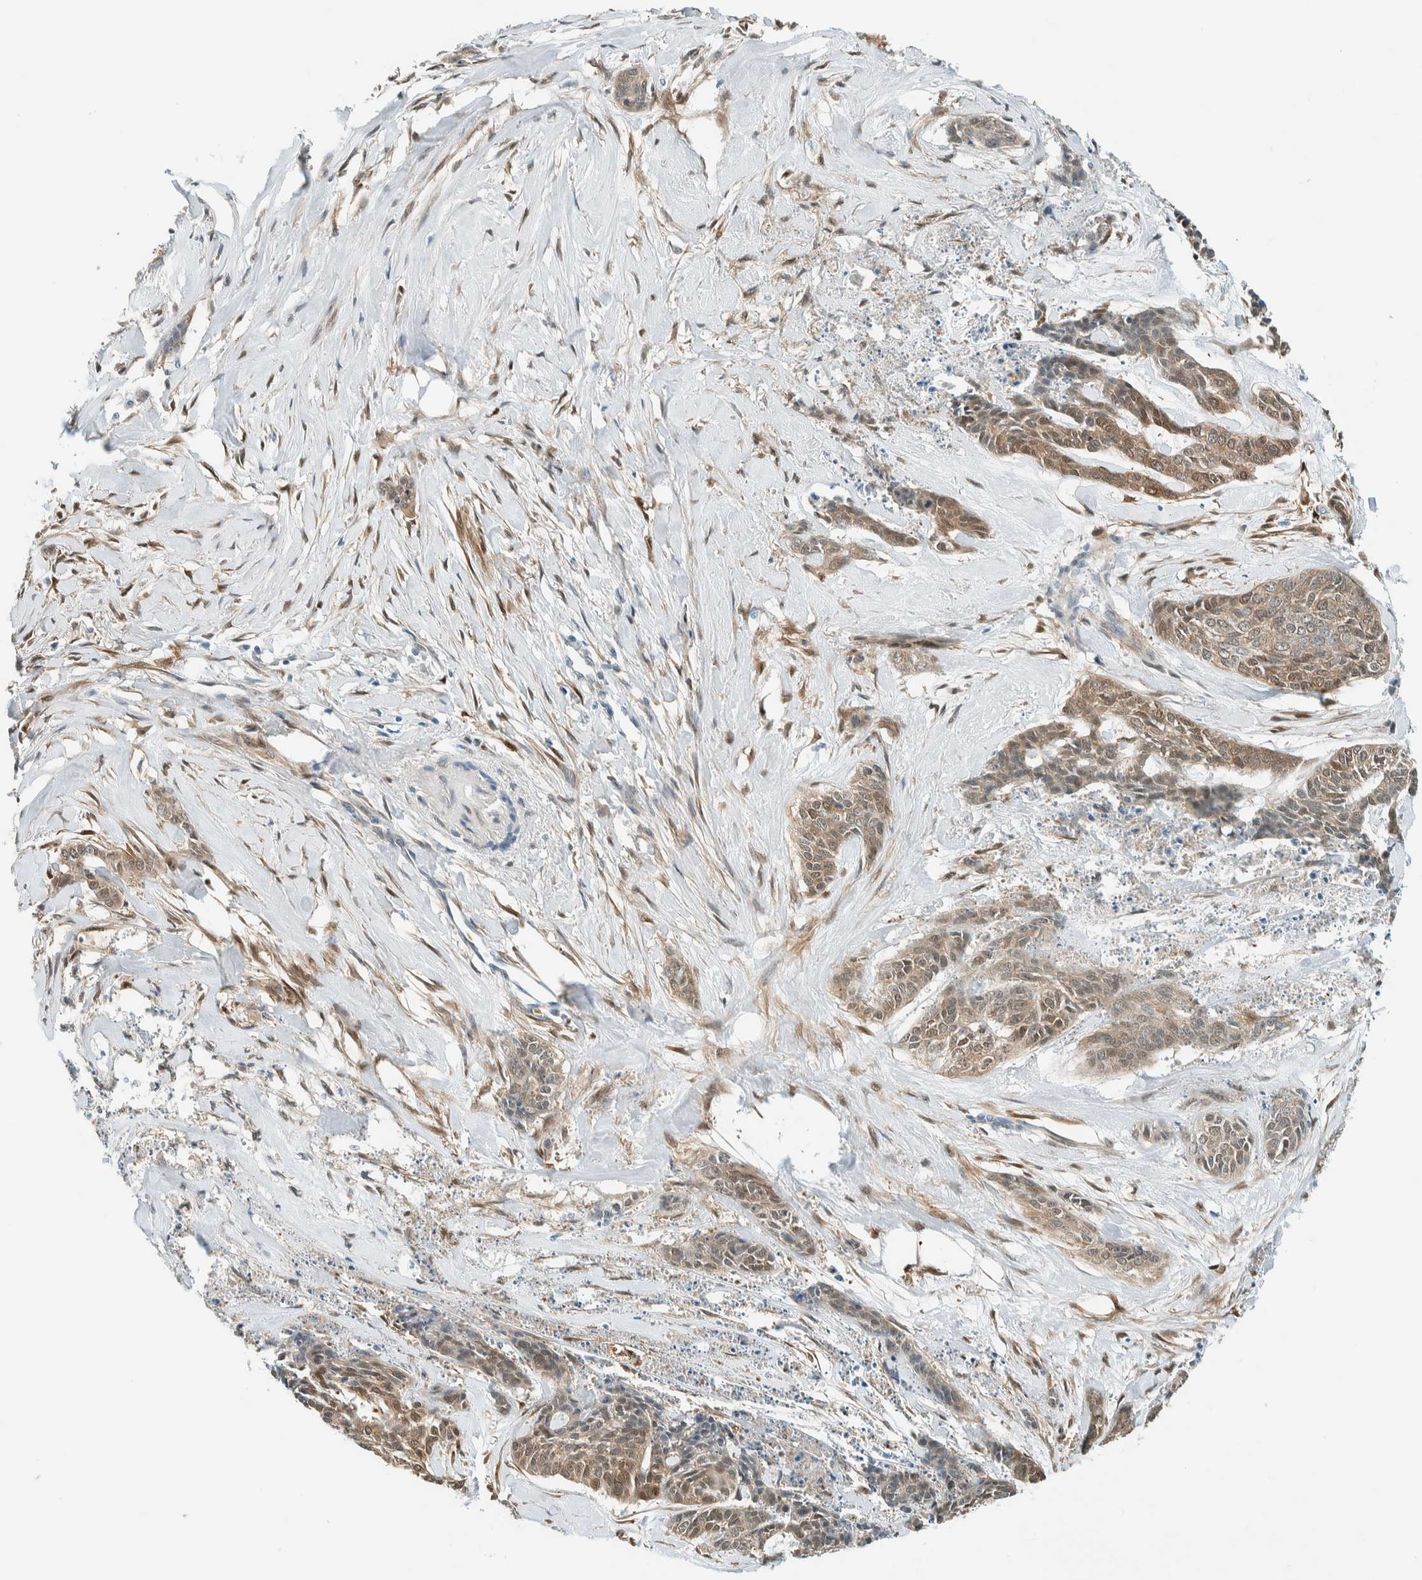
{"staining": {"intensity": "moderate", "quantity": "25%-75%", "location": "cytoplasmic/membranous,nuclear"}, "tissue": "skin cancer", "cell_type": "Tumor cells", "image_type": "cancer", "snomed": [{"axis": "morphology", "description": "Basal cell carcinoma"}, {"axis": "topography", "description": "Skin"}], "caption": "Brown immunohistochemical staining in human skin basal cell carcinoma displays moderate cytoplasmic/membranous and nuclear staining in approximately 25%-75% of tumor cells.", "gene": "NXN", "patient": {"sex": "female", "age": 64}}